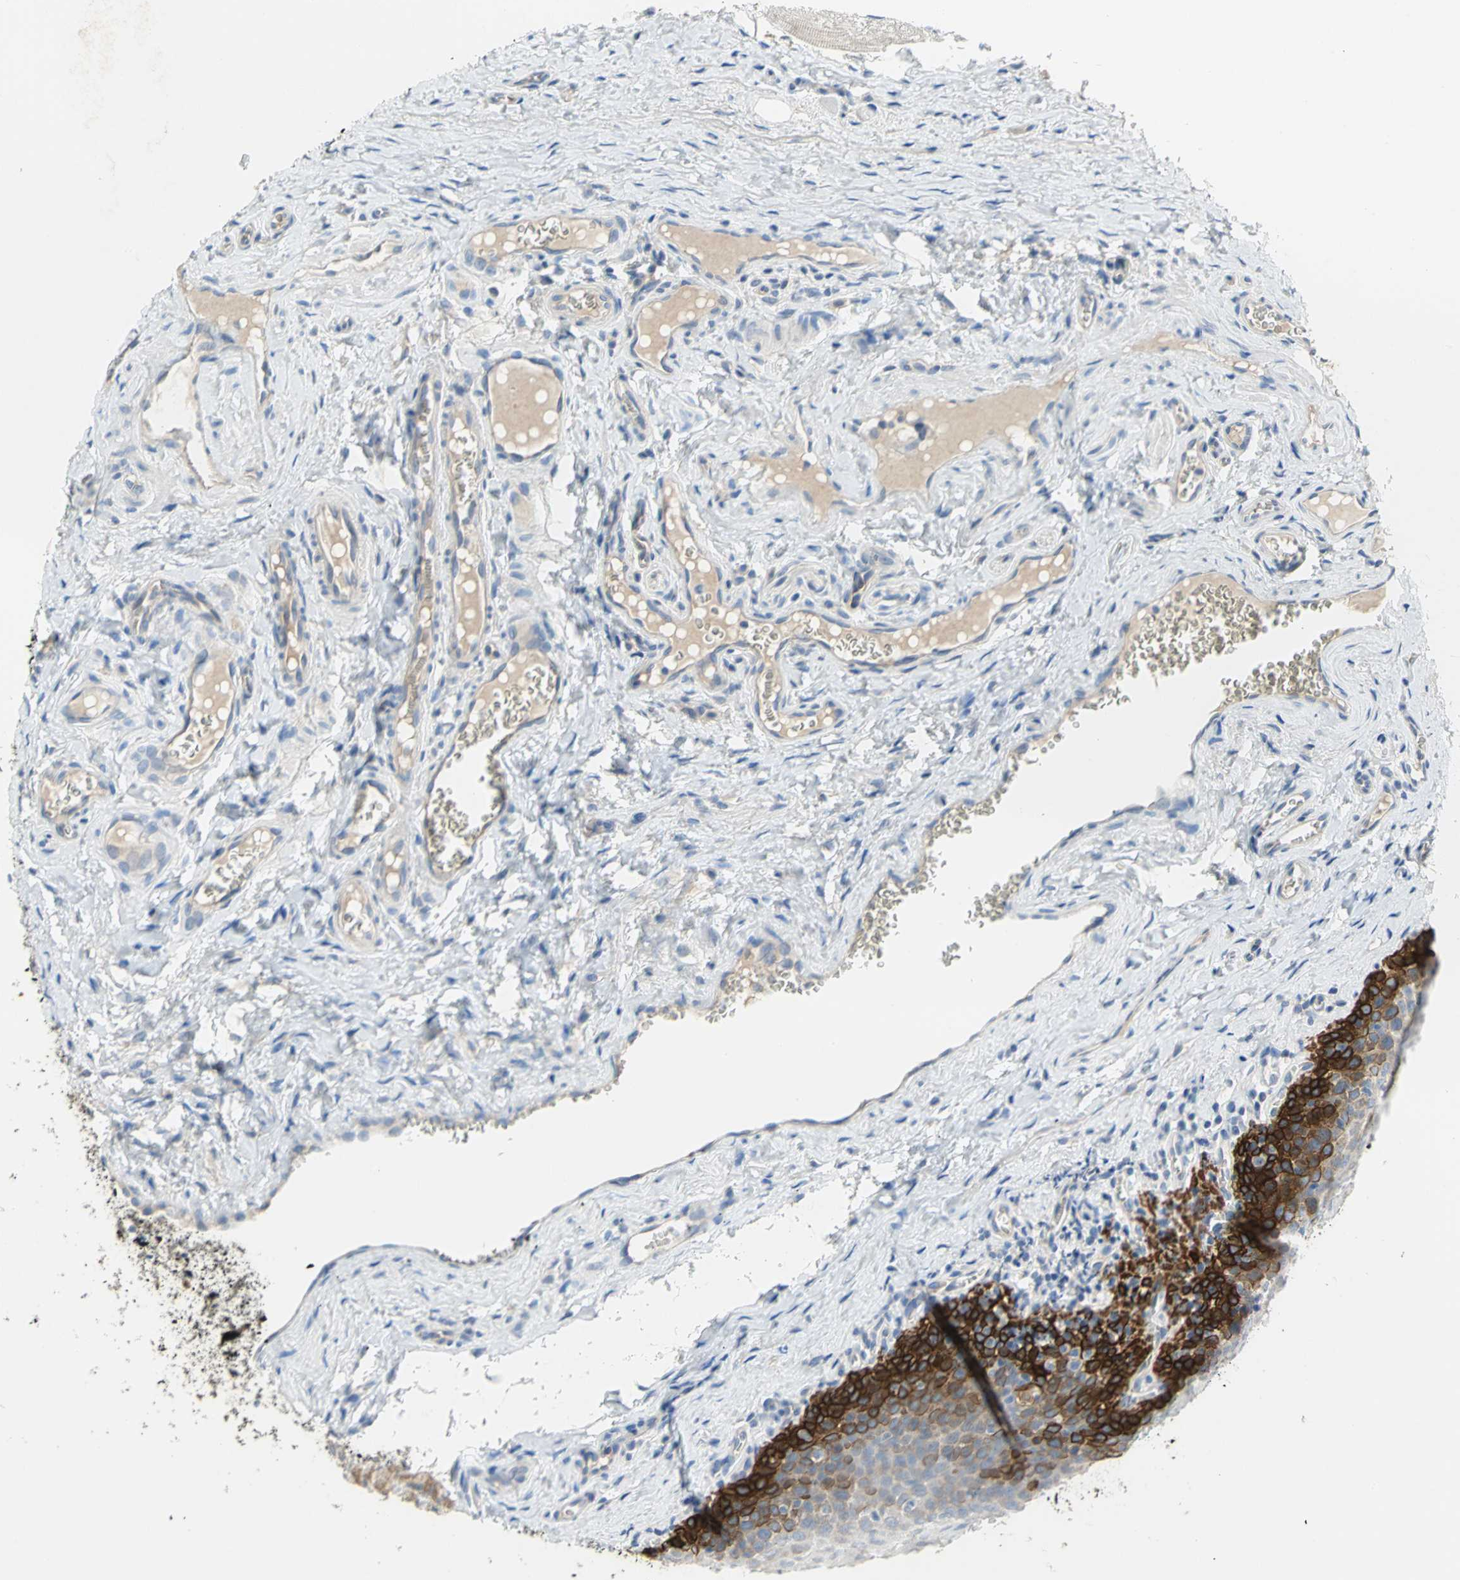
{"staining": {"intensity": "strong", "quantity": "<25%", "location": "cytoplasmic/membranous"}, "tissue": "oral mucosa", "cell_type": "Squamous epithelial cells", "image_type": "normal", "snomed": [{"axis": "morphology", "description": "Normal tissue, NOS"}, {"axis": "topography", "description": "Oral tissue"}], "caption": "A histopathology image of human oral mucosa stained for a protein displays strong cytoplasmic/membranous brown staining in squamous epithelial cells.", "gene": "HTR1F", "patient": {"sex": "male", "age": 20}}